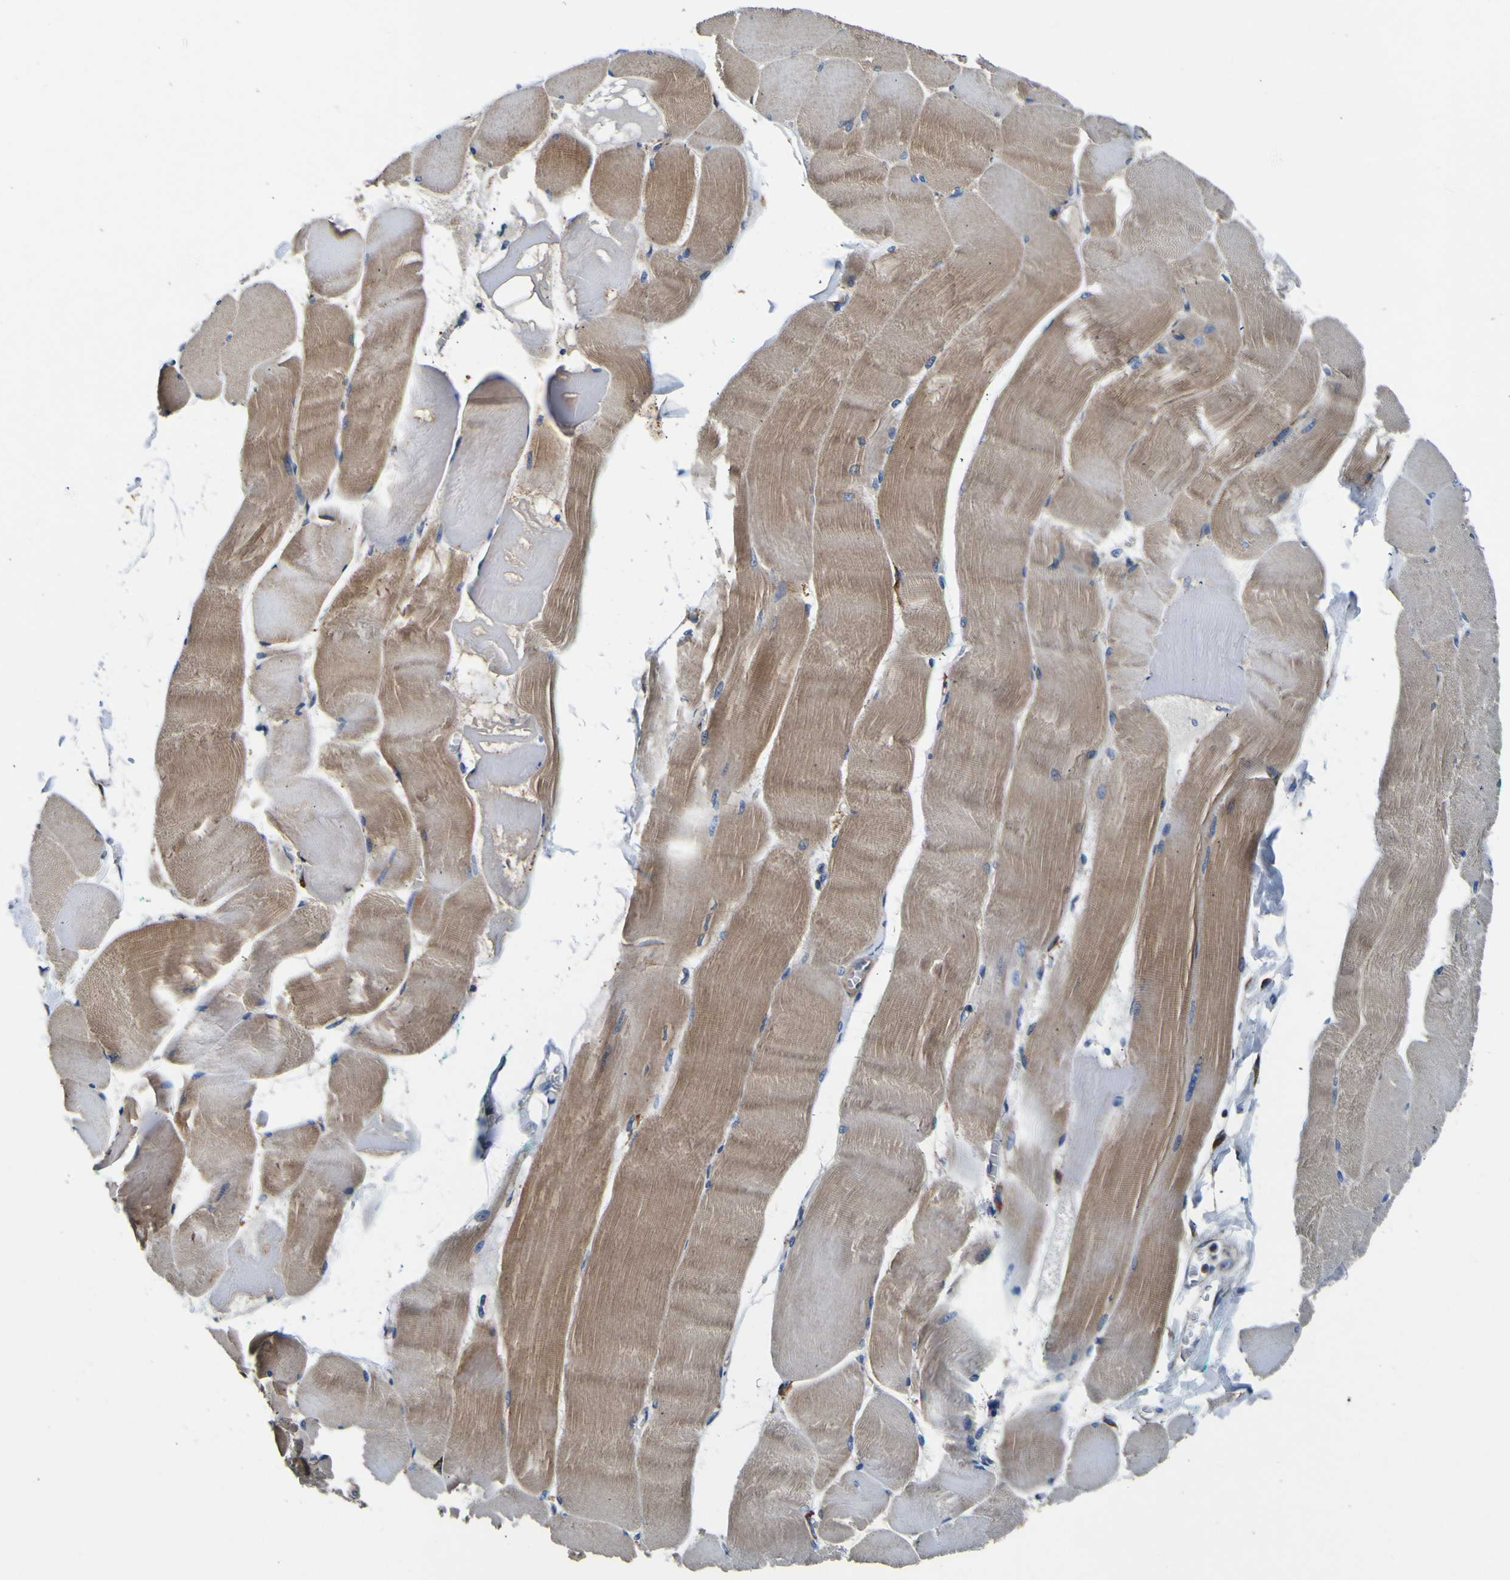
{"staining": {"intensity": "moderate", "quantity": ">75%", "location": "cytoplasmic/membranous"}, "tissue": "skeletal muscle", "cell_type": "Myocytes", "image_type": "normal", "snomed": [{"axis": "morphology", "description": "Normal tissue, NOS"}, {"axis": "morphology", "description": "Squamous cell carcinoma, NOS"}, {"axis": "topography", "description": "Skeletal muscle"}], "caption": "A micrograph of human skeletal muscle stained for a protein shows moderate cytoplasmic/membranous brown staining in myocytes.", "gene": "INPP5A", "patient": {"sex": "male", "age": 51}}